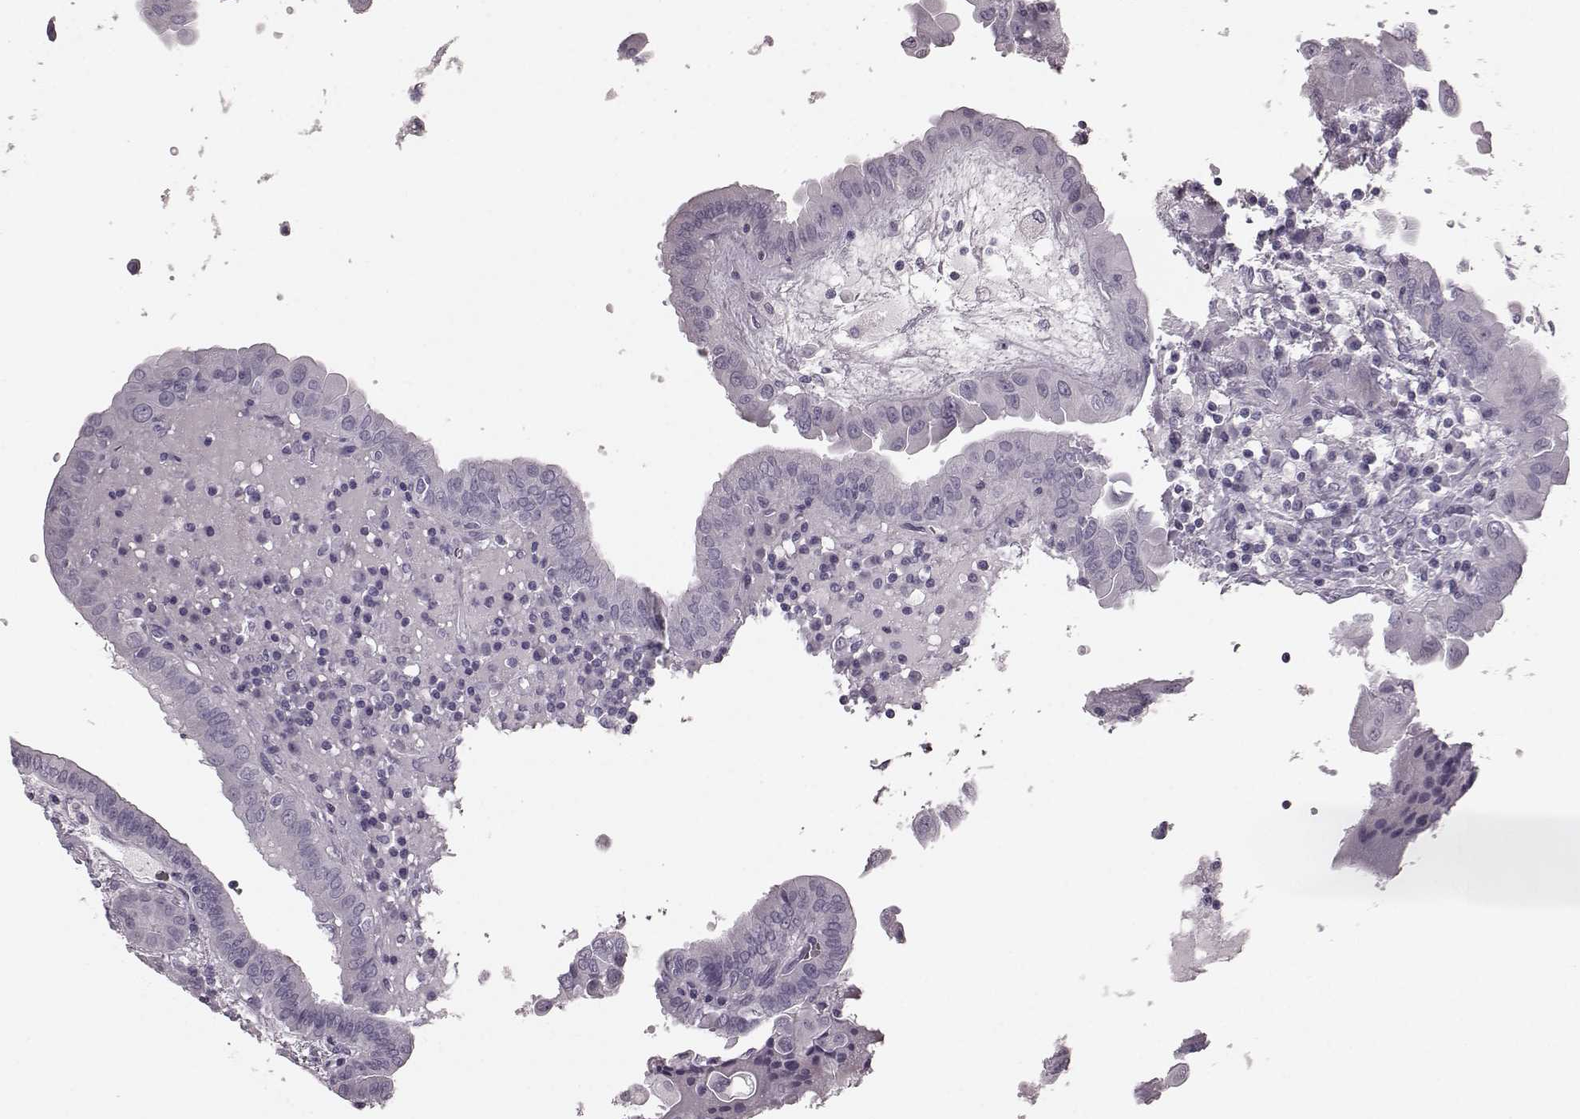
{"staining": {"intensity": "negative", "quantity": "none", "location": "none"}, "tissue": "thyroid cancer", "cell_type": "Tumor cells", "image_type": "cancer", "snomed": [{"axis": "morphology", "description": "Papillary adenocarcinoma, NOS"}, {"axis": "topography", "description": "Thyroid gland"}], "caption": "DAB (3,3'-diaminobenzidine) immunohistochemical staining of thyroid cancer exhibits no significant expression in tumor cells.", "gene": "TRPM1", "patient": {"sex": "female", "age": 37}}